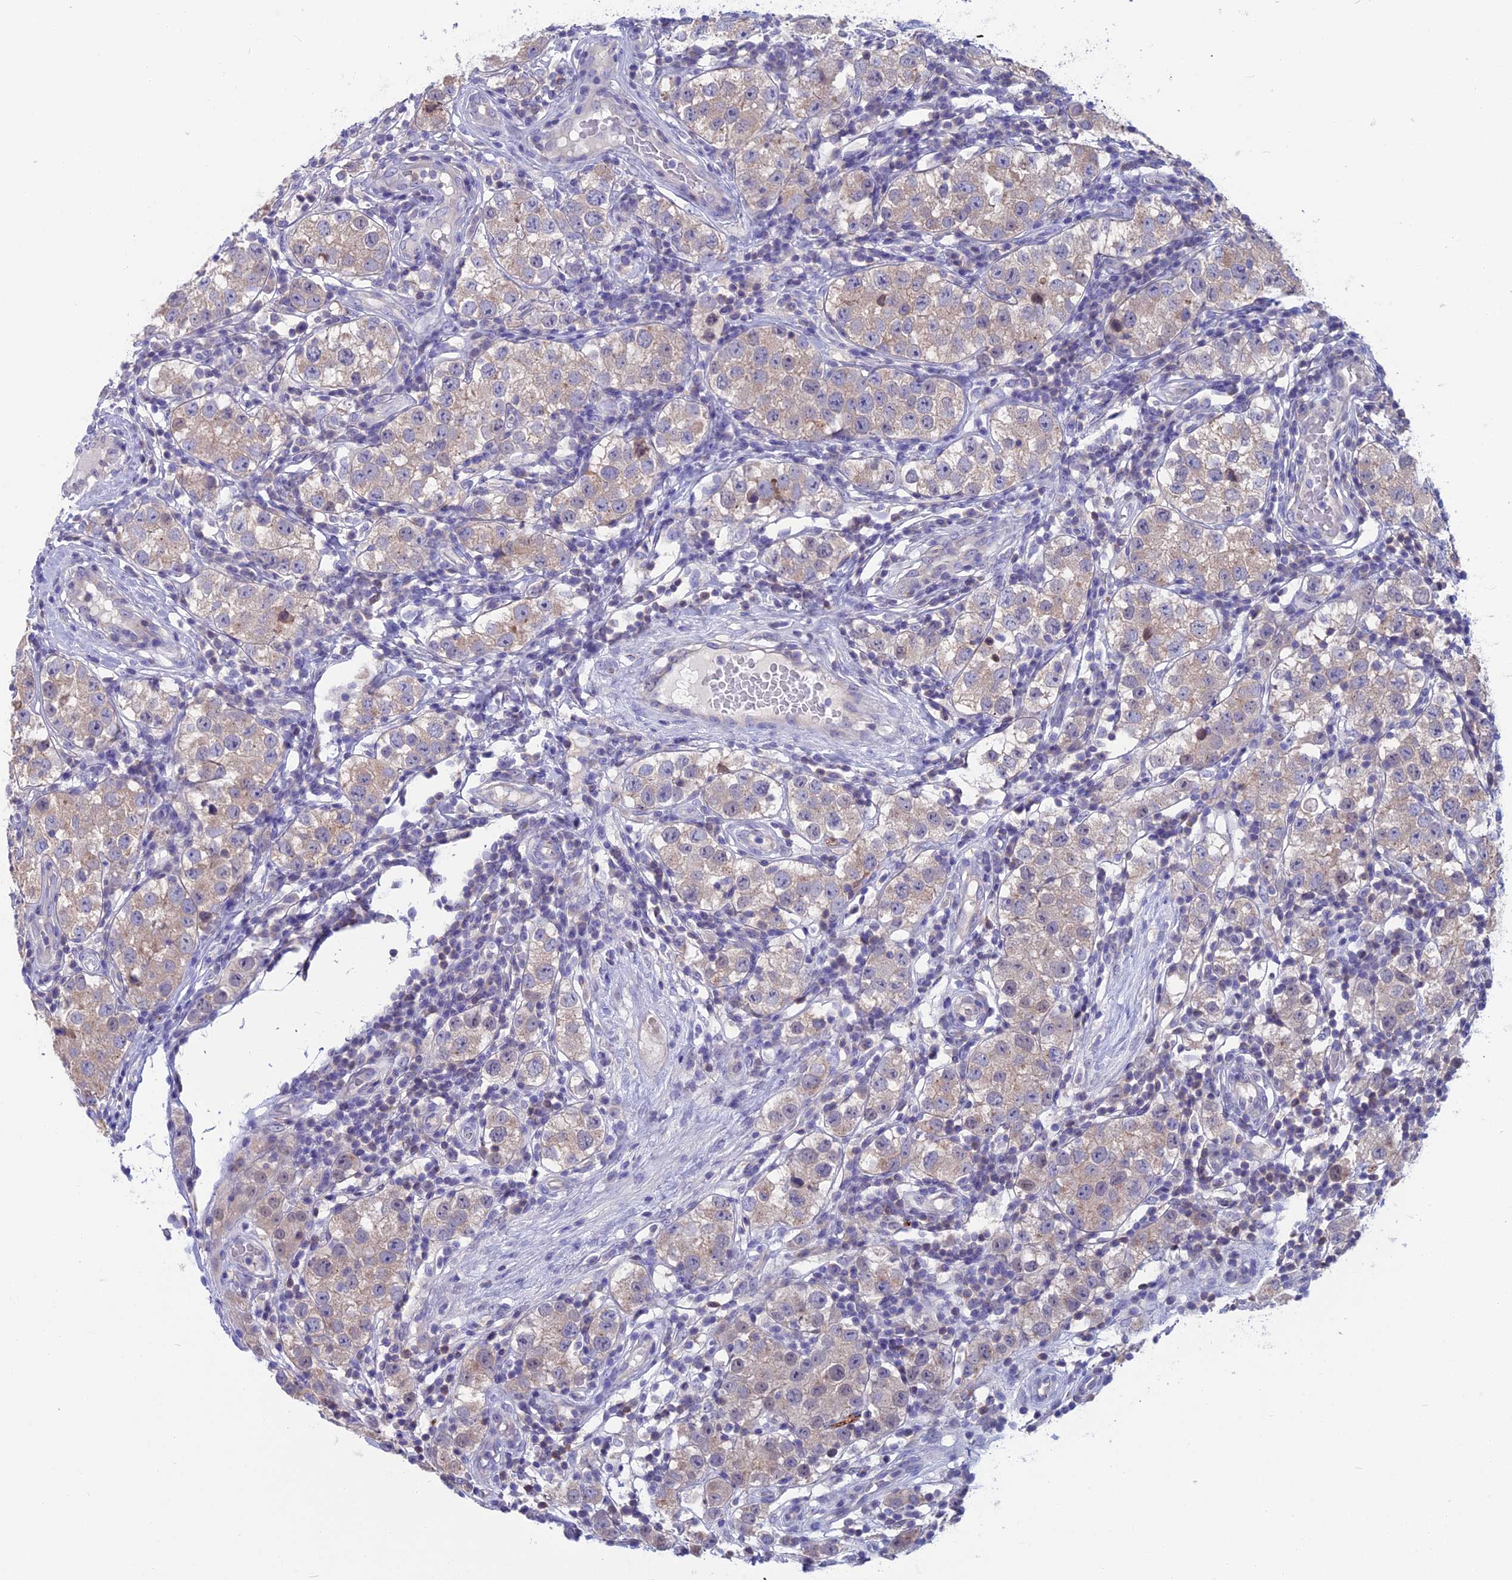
{"staining": {"intensity": "negative", "quantity": "none", "location": "none"}, "tissue": "testis cancer", "cell_type": "Tumor cells", "image_type": "cancer", "snomed": [{"axis": "morphology", "description": "Seminoma, NOS"}, {"axis": "topography", "description": "Testis"}], "caption": "Micrograph shows no protein positivity in tumor cells of testis cancer (seminoma) tissue.", "gene": "SNAP91", "patient": {"sex": "male", "age": 34}}